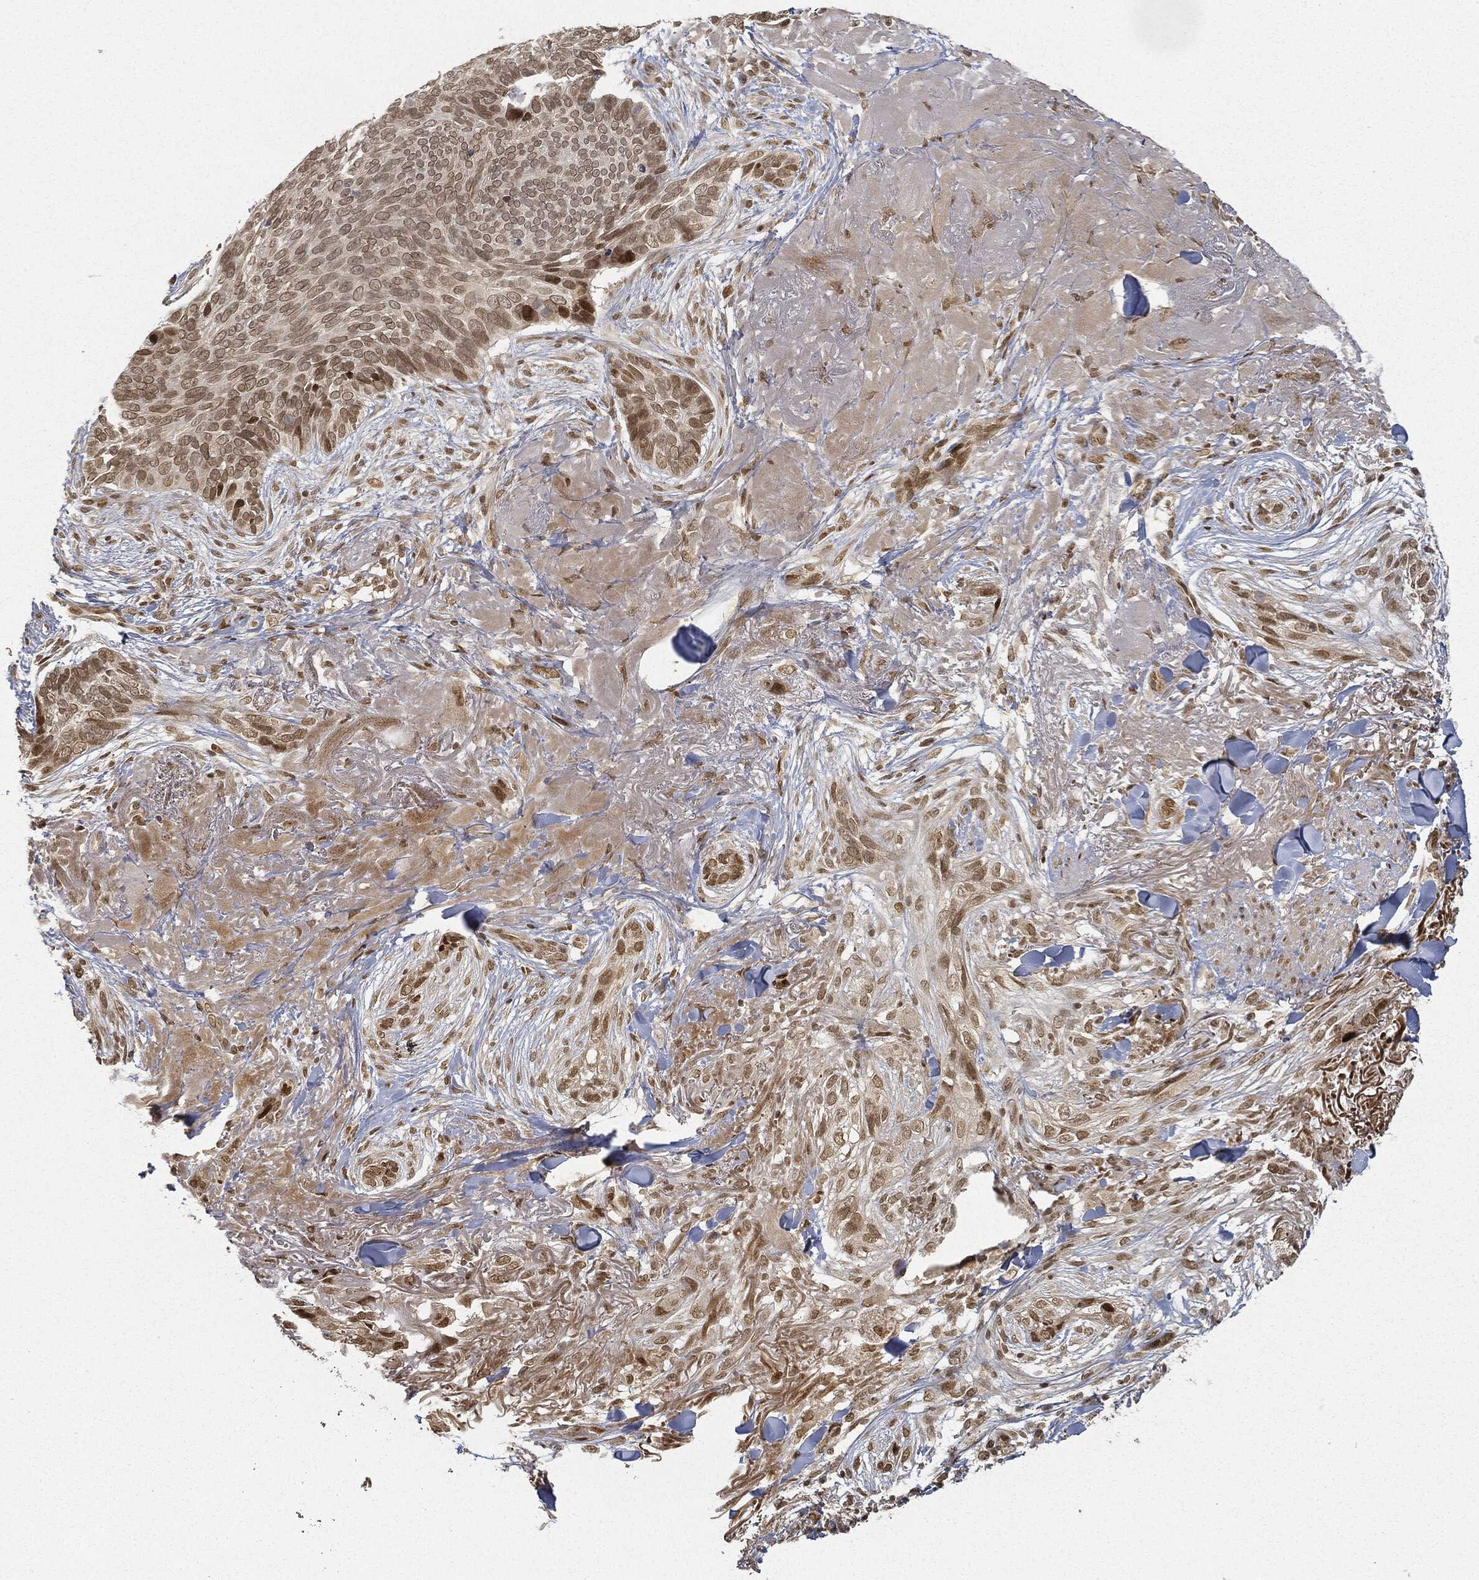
{"staining": {"intensity": "strong", "quantity": "<25%", "location": "nuclear"}, "tissue": "skin cancer", "cell_type": "Tumor cells", "image_type": "cancer", "snomed": [{"axis": "morphology", "description": "Basal cell carcinoma"}, {"axis": "topography", "description": "Skin"}], "caption": "Basal cell carcinoma (skin) stained for a protein (brown) displays strong nuclear positive expression in approximately <25% of tumor cells.", "gene": "CIB1", "patient": {"sex": "male", "age": 91}}